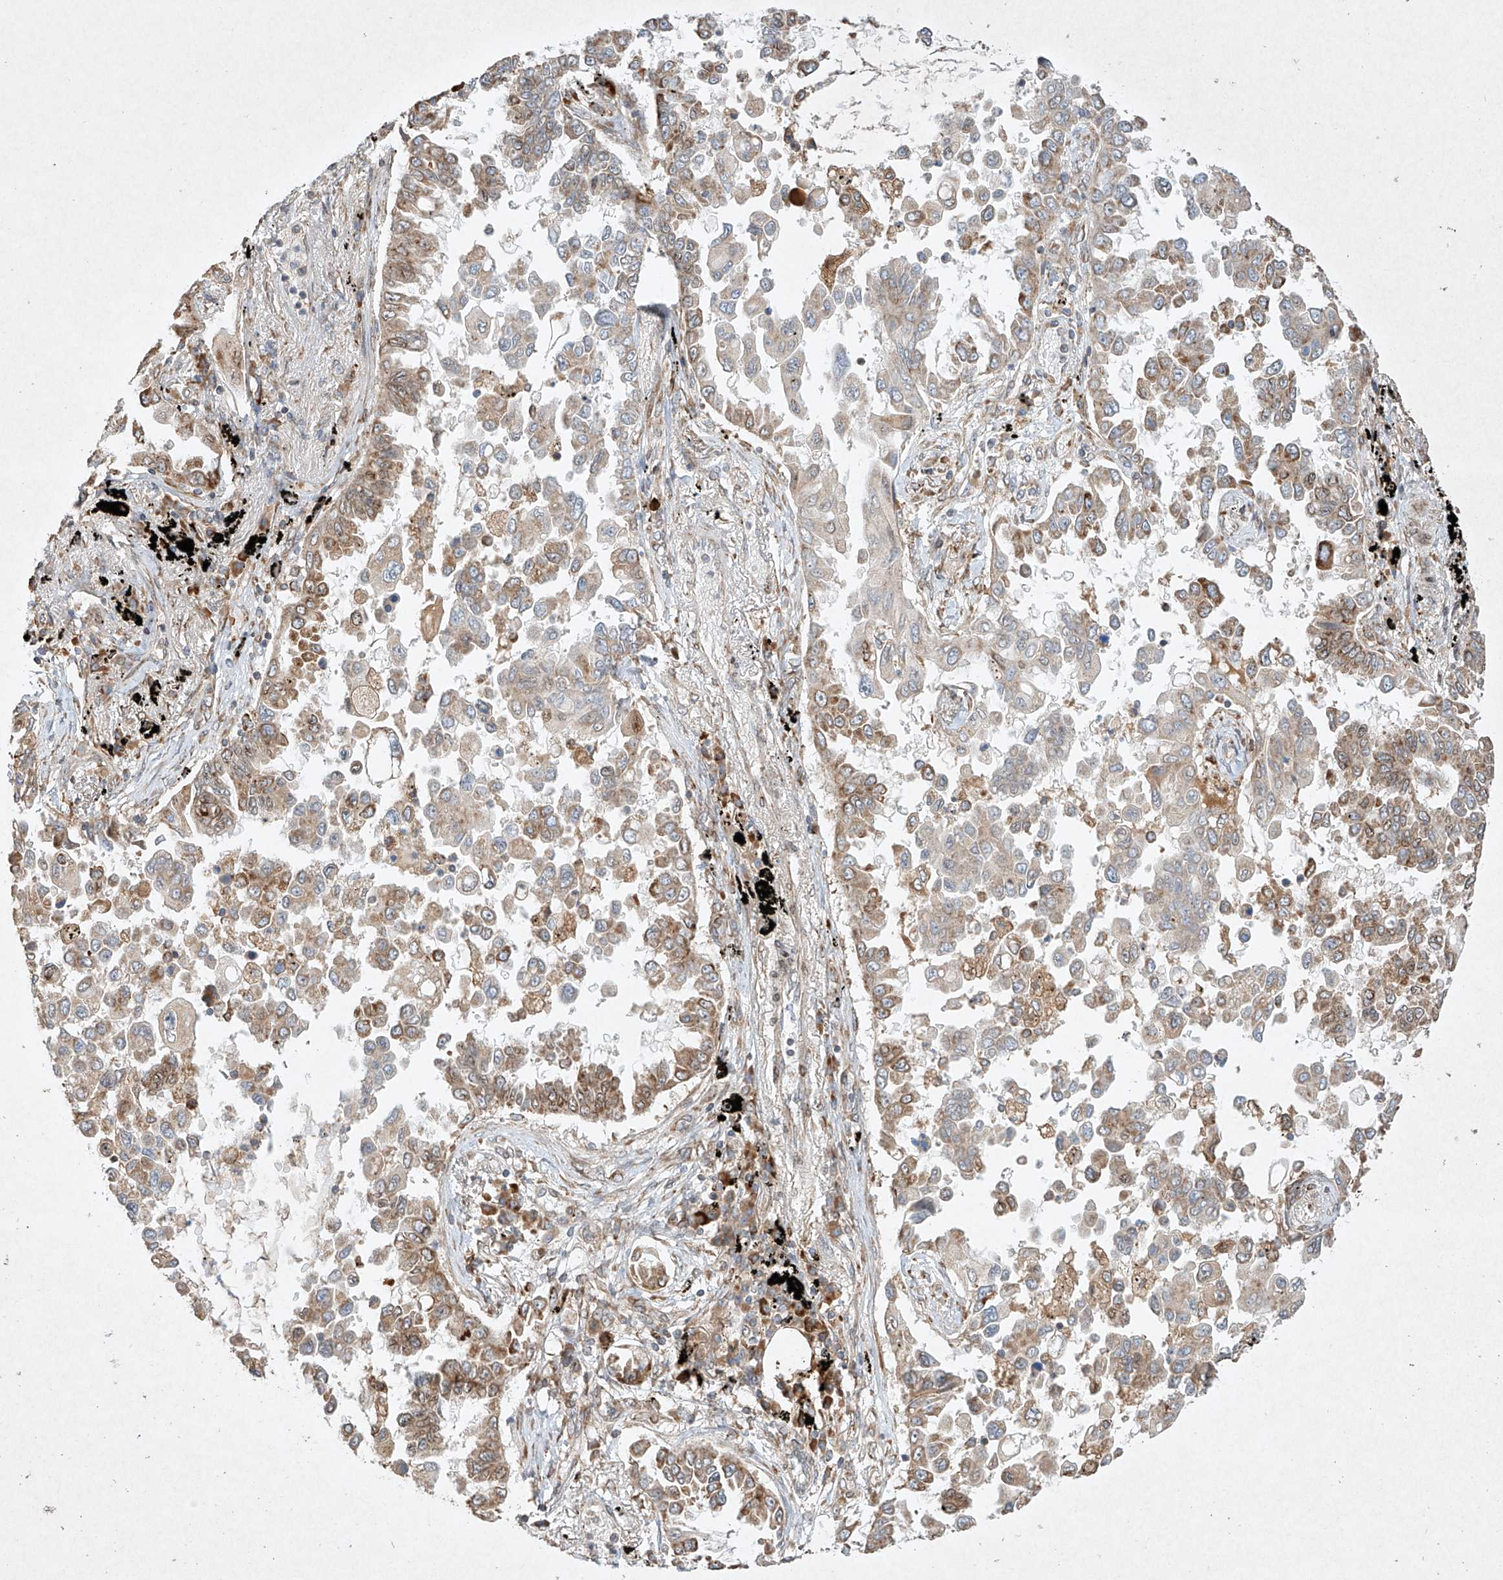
{"staining": {"intensity": "moderate", "quantity": ">75%", "location": "cytoplasmic/membranous"}, "tissue": "lung cancer", "cell_type": "Tumor cells", "image_type": "cancer", "snomed": [{"axis": "morphology", "description": "Adenocarcinoma, NOS"}, {"axis": "topography", "description": "Lung"}], "caption": "Brown immunohistochemical staining in lung cancer (adenocarcinoma) exhibits moderate cytoplasmic/membranous staining in approximately >75% of tumor cells.", "gene": "SEMA3B", "patient": {"sex": "female", "age": 67}}